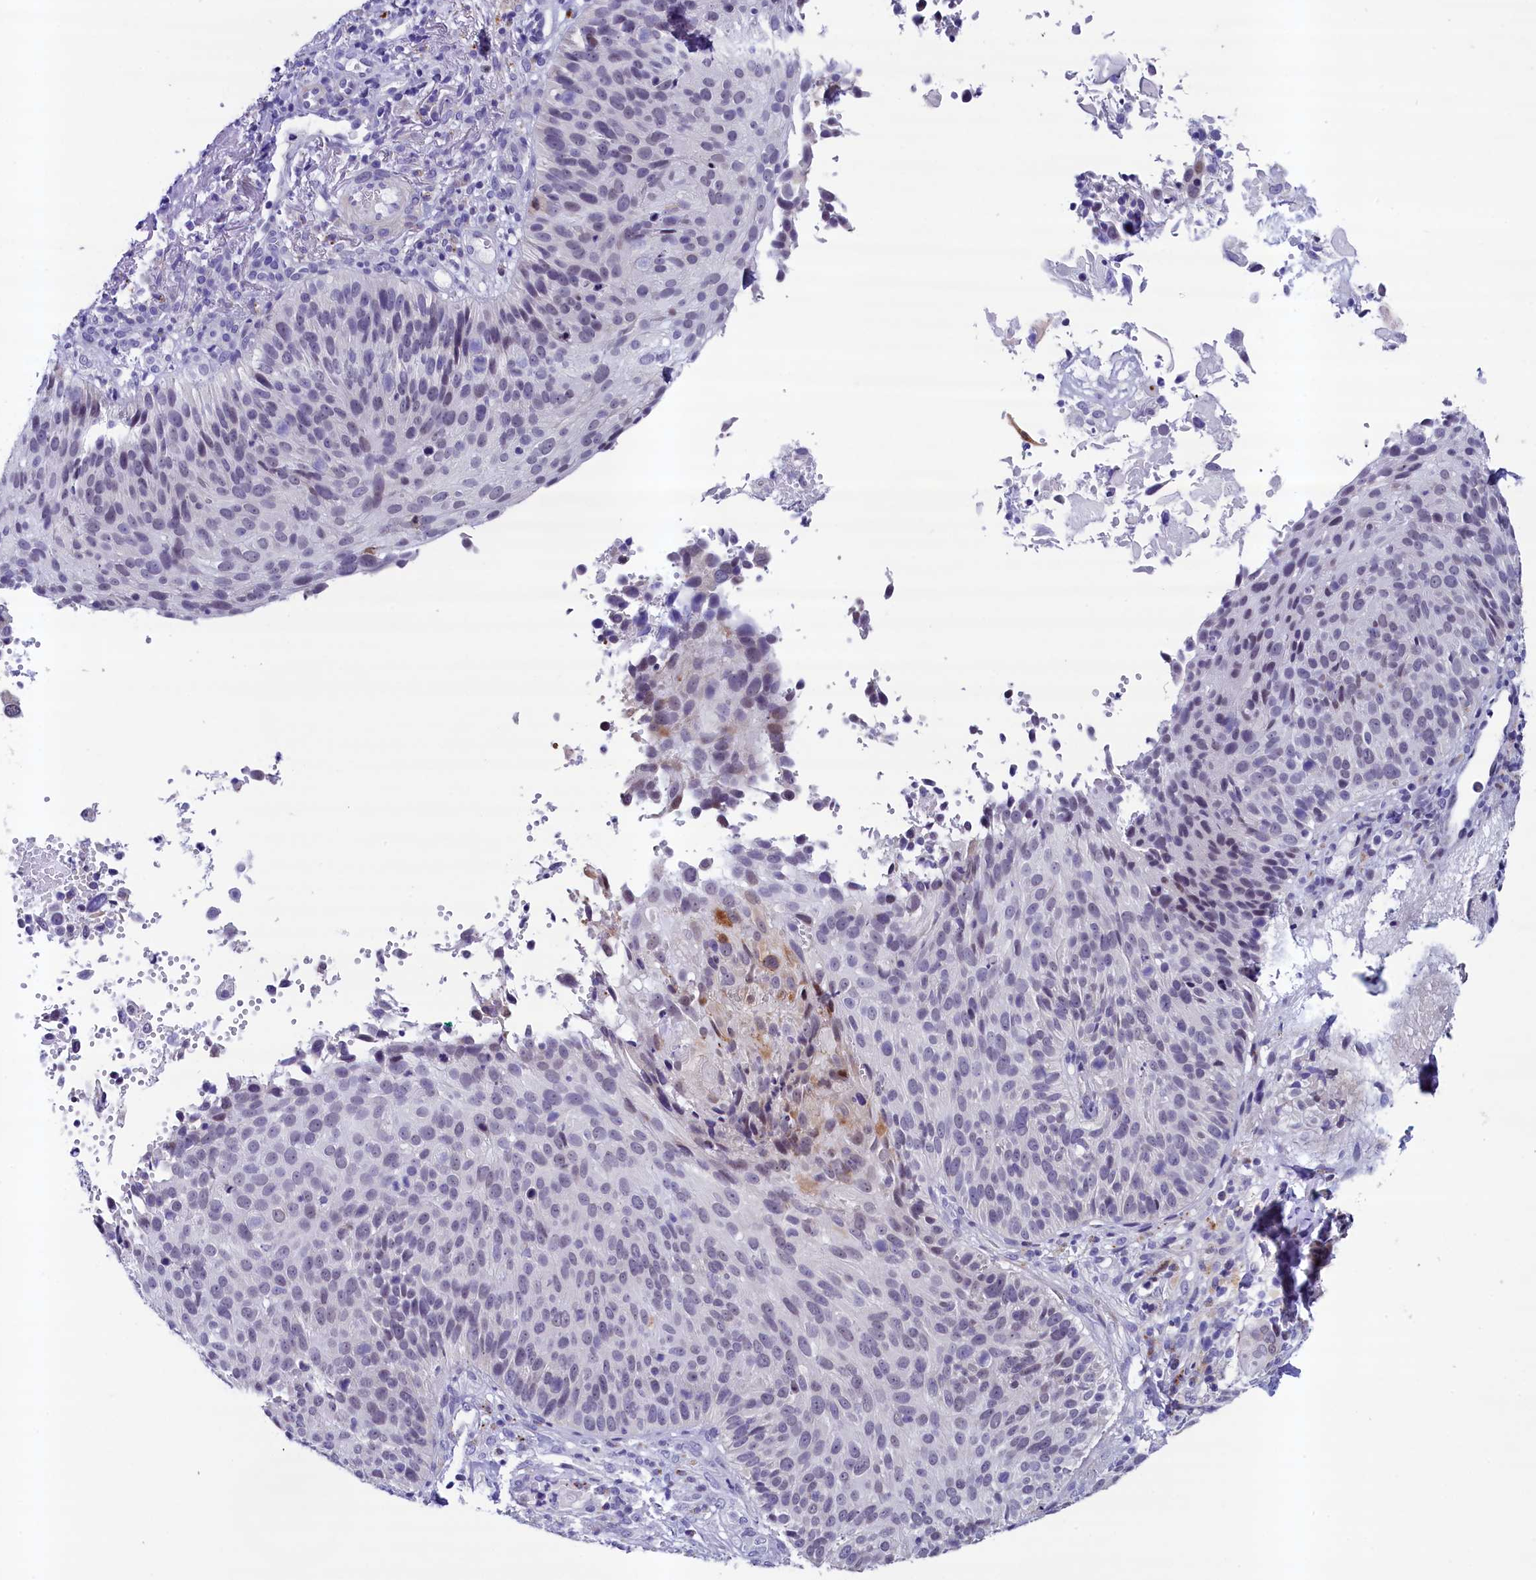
{"staining": {"intensity": "weak", "quantity": "<25%", "location": "cytoplasmic/membranous"}, "tissue": "cervical cancer", "cell_type": "Tumor cells", "image_type": "cancer", "snomed": [{"axis": "morphology", "description": "Squamous cell carcinoma, NOS"}, {"axis": "topography", "description": "Cervix"}], "caption": "DAB immunohistochemical staining of human cervical squamous cell carcinoma exhibits no significant staining in tumor cells. (DAB (3,3'-diaminobenzidine) immunohistochemistry (IHC) visualized using brightfield microscopy, high magnification).", "gene": "SCD5", "patient": {"sex": "female", "age": 74}}